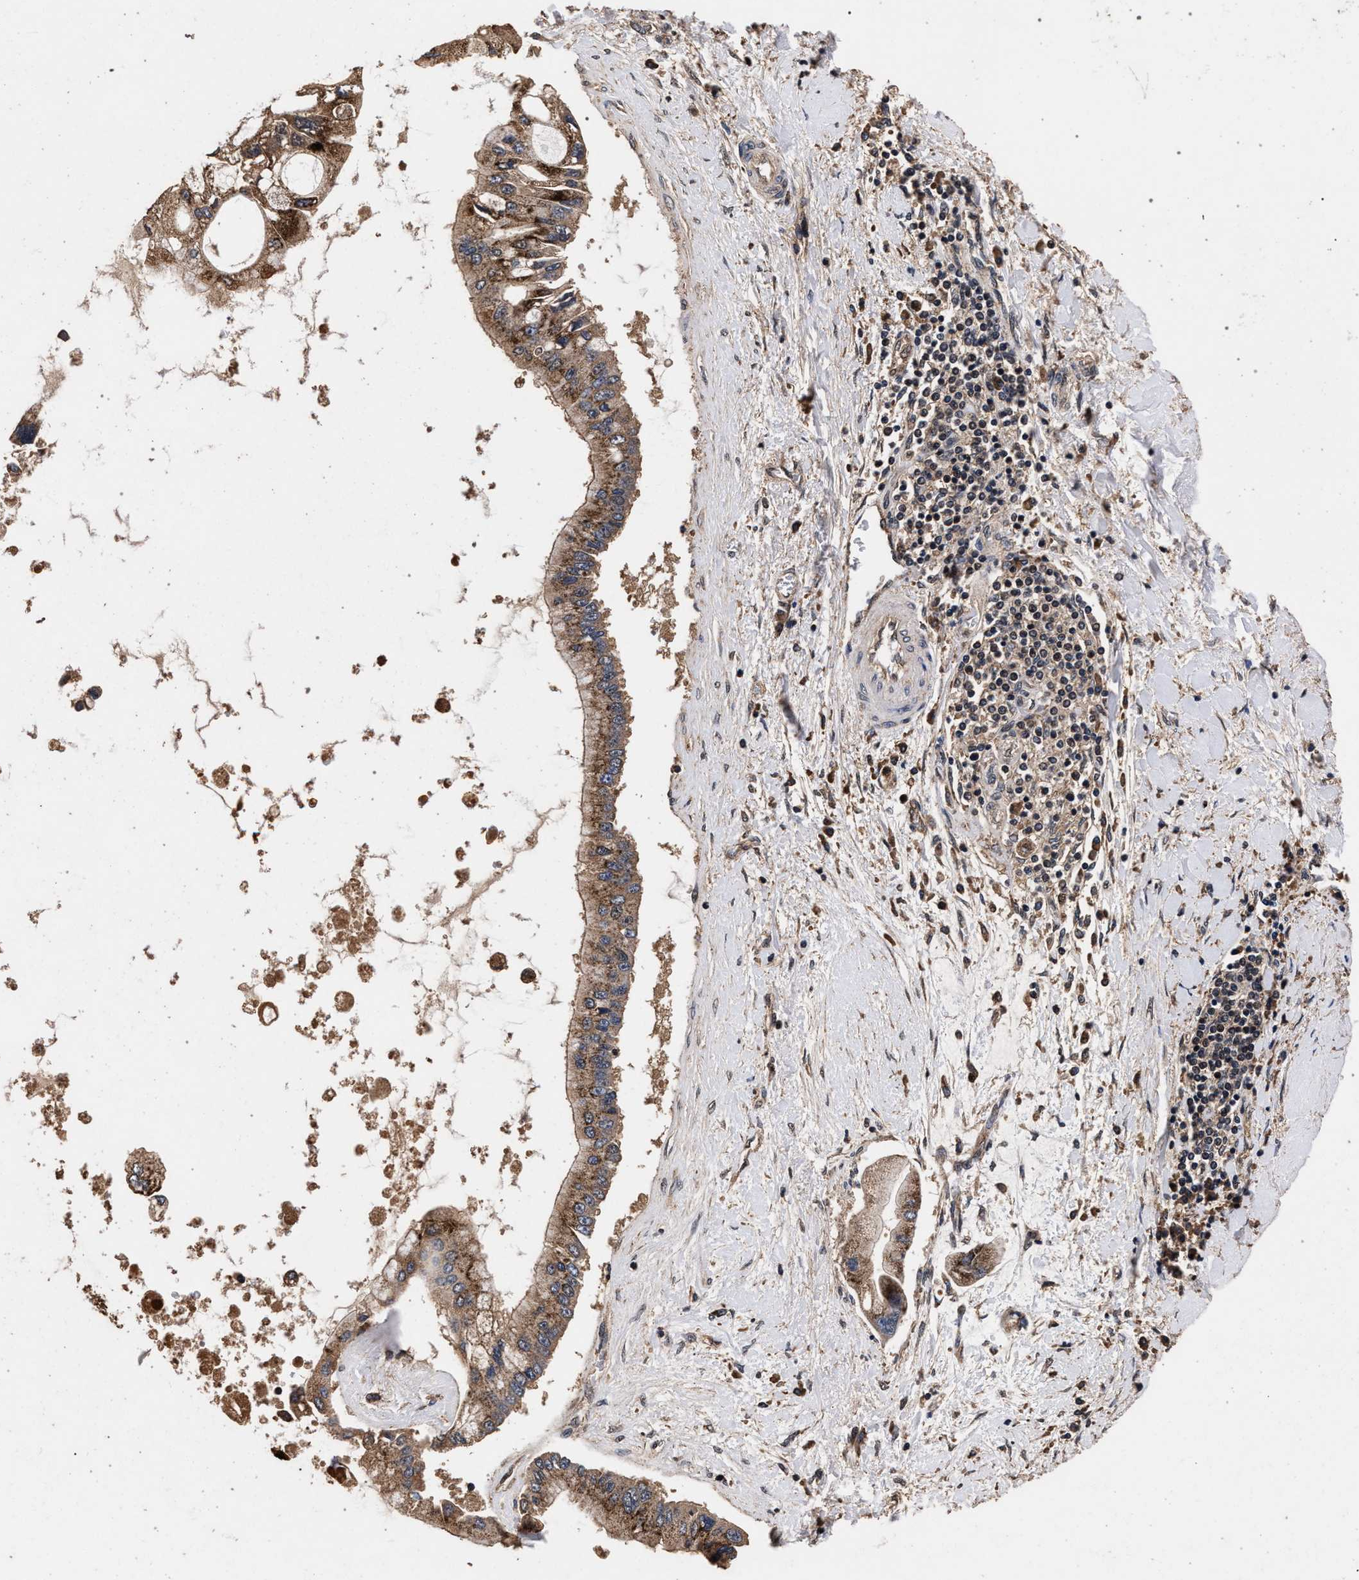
{"staining": {"intensity": "moderate", "quantity": ">75%", "location": "cytoplasmic/membranous"}, "tissue": "liver cancer", "cell_type": "Tumor cells", "image_type": "cancer", "snomed": [{"axis": "morphology", "description": "Cholangiocarcinoma"}, {"axis": "topography", "description": "Liver"}], "caption": "Tumor cells reveal medium levels of moderate cytoplasmic/membranous positivity in approximately >75% of cells in liver cancer.", "gene": "ACOX1", "patient": {"sex": "male", "age": 50}}